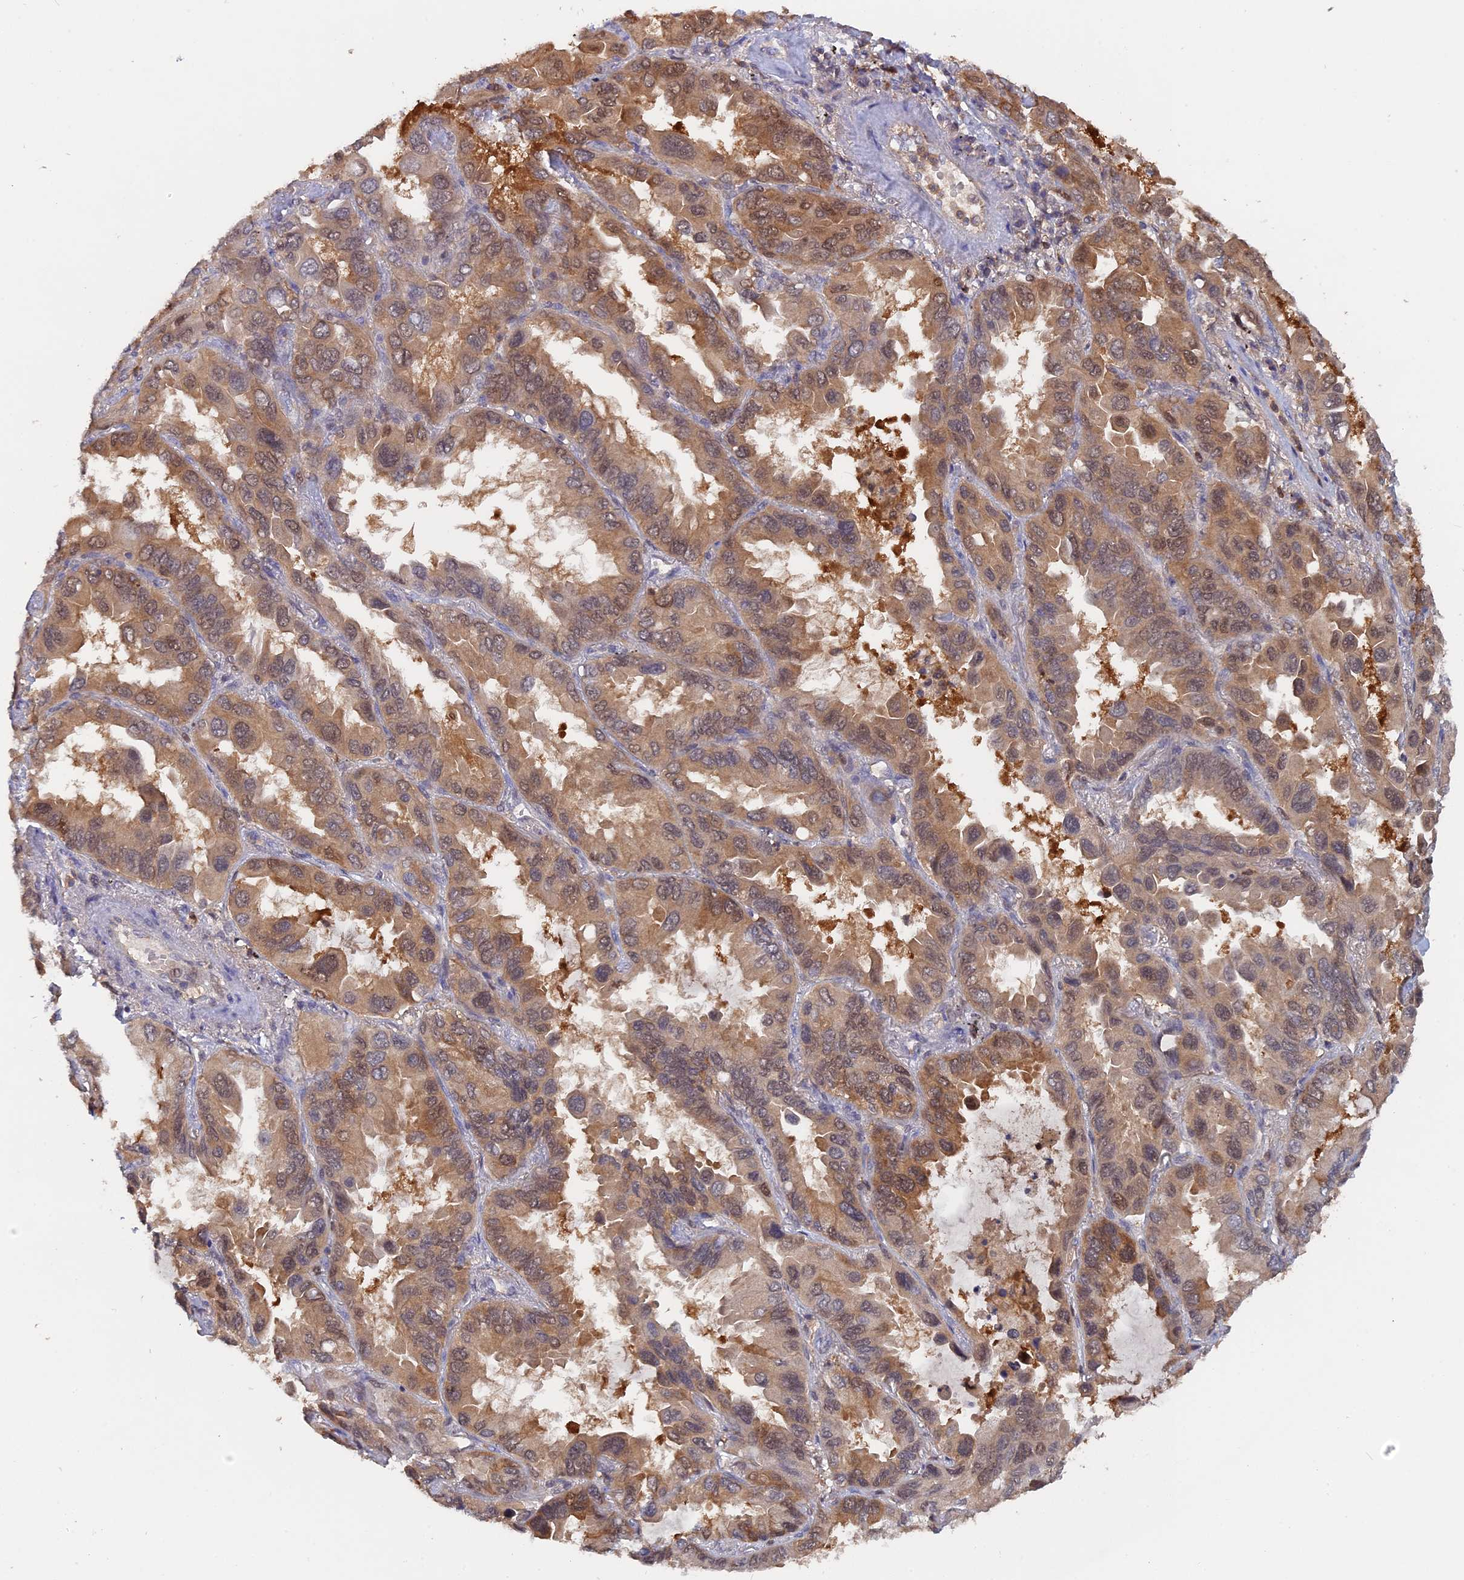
{"staining": {"intensity": "moderate", "quantity": ">75%", "location": "cytoplasmic/membranous,nuclear"}, "tissue": "lung cancer", "cell_type": "Tumor cells", "image_type": "cancer", "snomed": [{"axis": "morphology", "description": "Adenocarcinoma, NOS"}, {"axis": "topography", "description": "Lung"}], "caption": "Protein expression analysis of lung cancer exhibits moderate cytoplasmic/membranous and nuclear positivity in about >75% of tumor cells. The staining is performed using DAB brown chromogen to label protein expression. The nuclei are counter-stained blue using hematoxylin.", "gene": "BLVRA", "patient": {"sex": "male", "age": 64}}